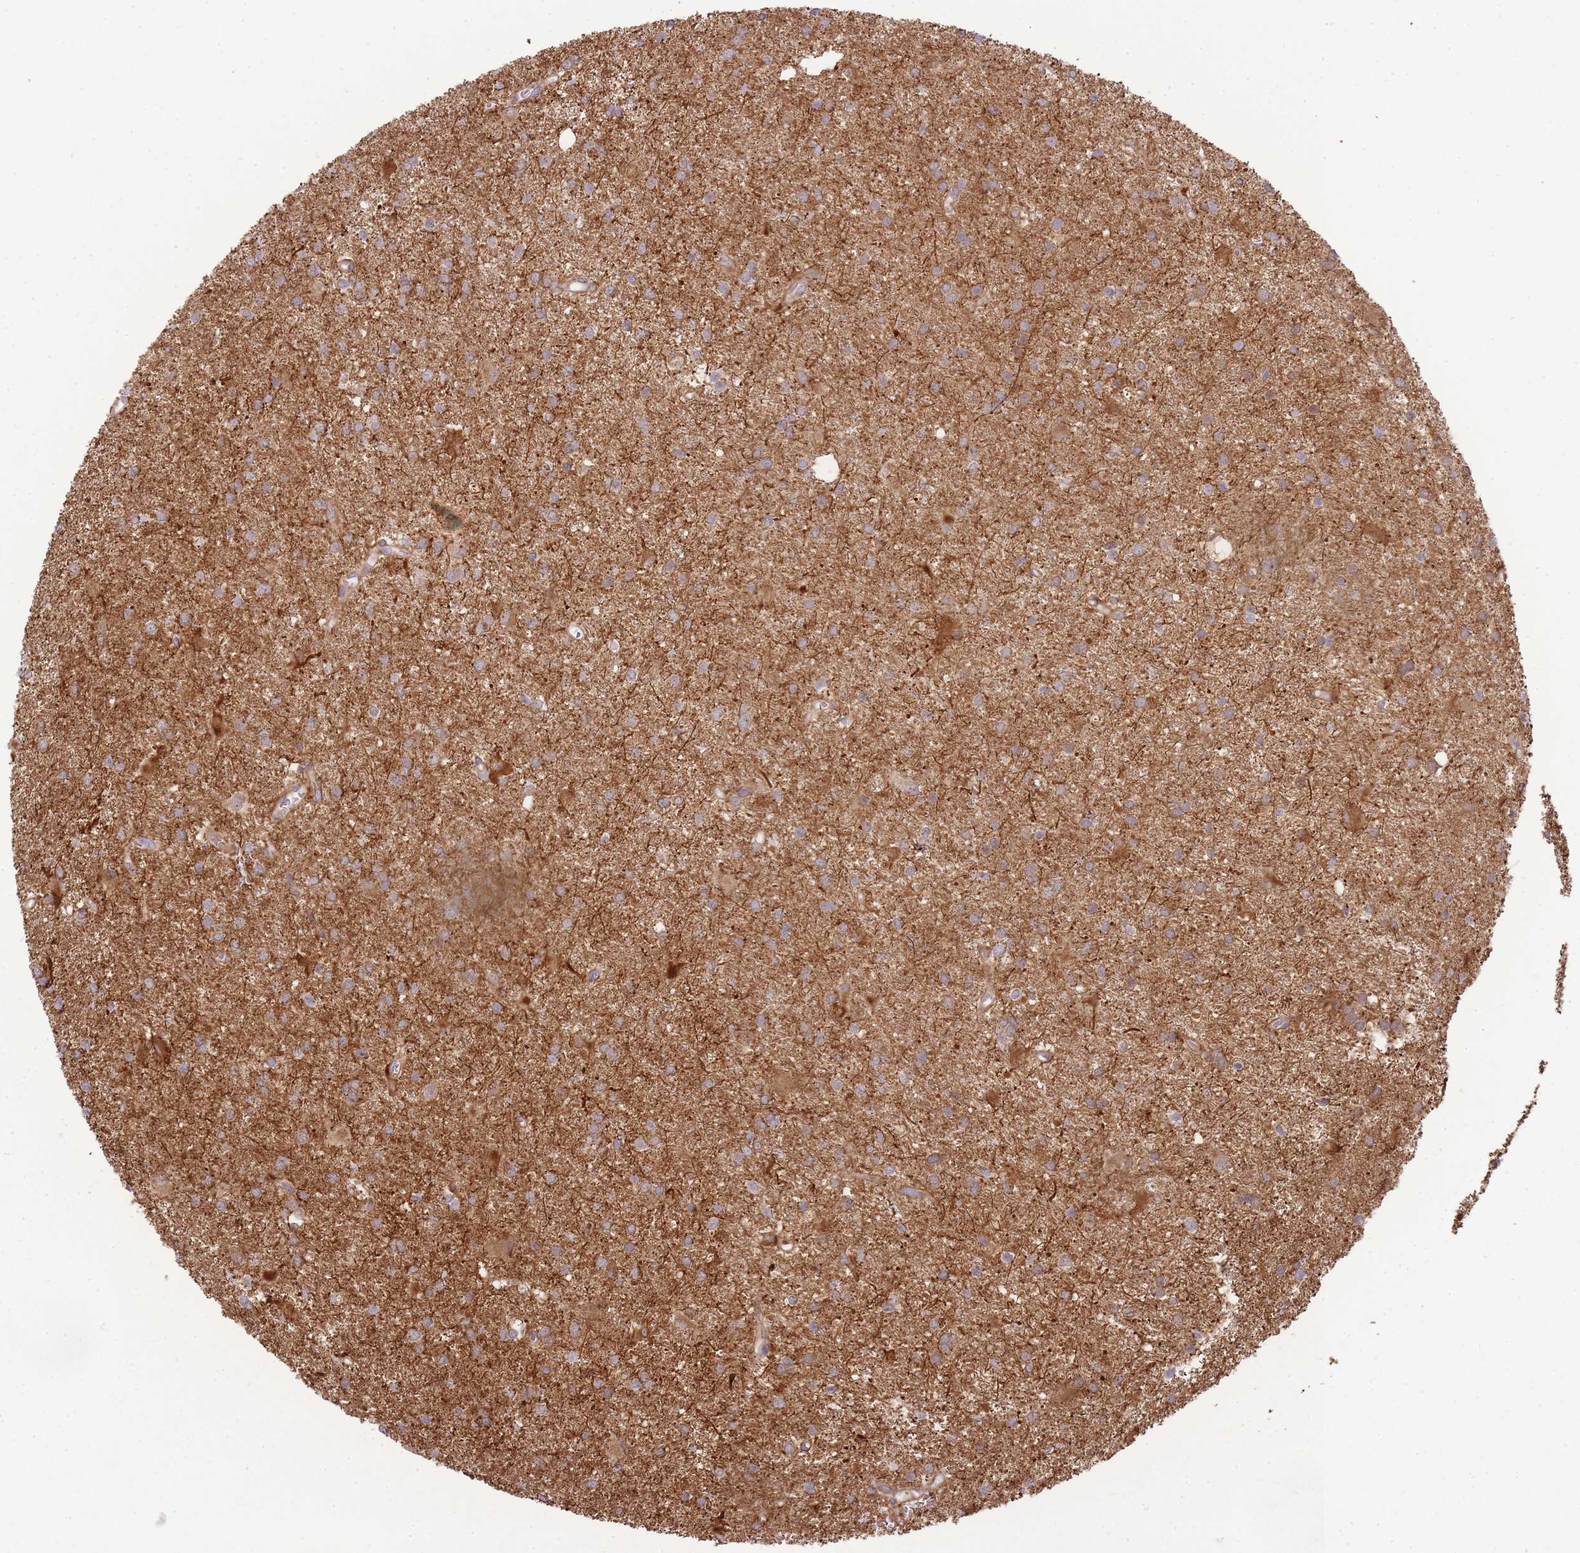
{"staining": {"intensity": "weak", "quantity": "25%-75%", "location": "cytoplasmic/membranous"}, "tissue": "glioma", "cell_type": "Tumor cells", "image_type": "cancer", "snomed": [{"axis": "morphology", "description": "Glioma, malignant, High grade"}, {"axis": "topography", "description": "Brain"}], "caption": "High-magnification brightfield microscopy of glioma stained with DAB (3,3'-diaminobenzidine) (brown) and counterstained with hematoxylin (blue). tumor cells exhibit weak cytoplasmic/membranous positivity is seen in approximately25%-75% of cells.", "gene": "PPP3R2", "patient": {"sex": "female", "age": 50}}